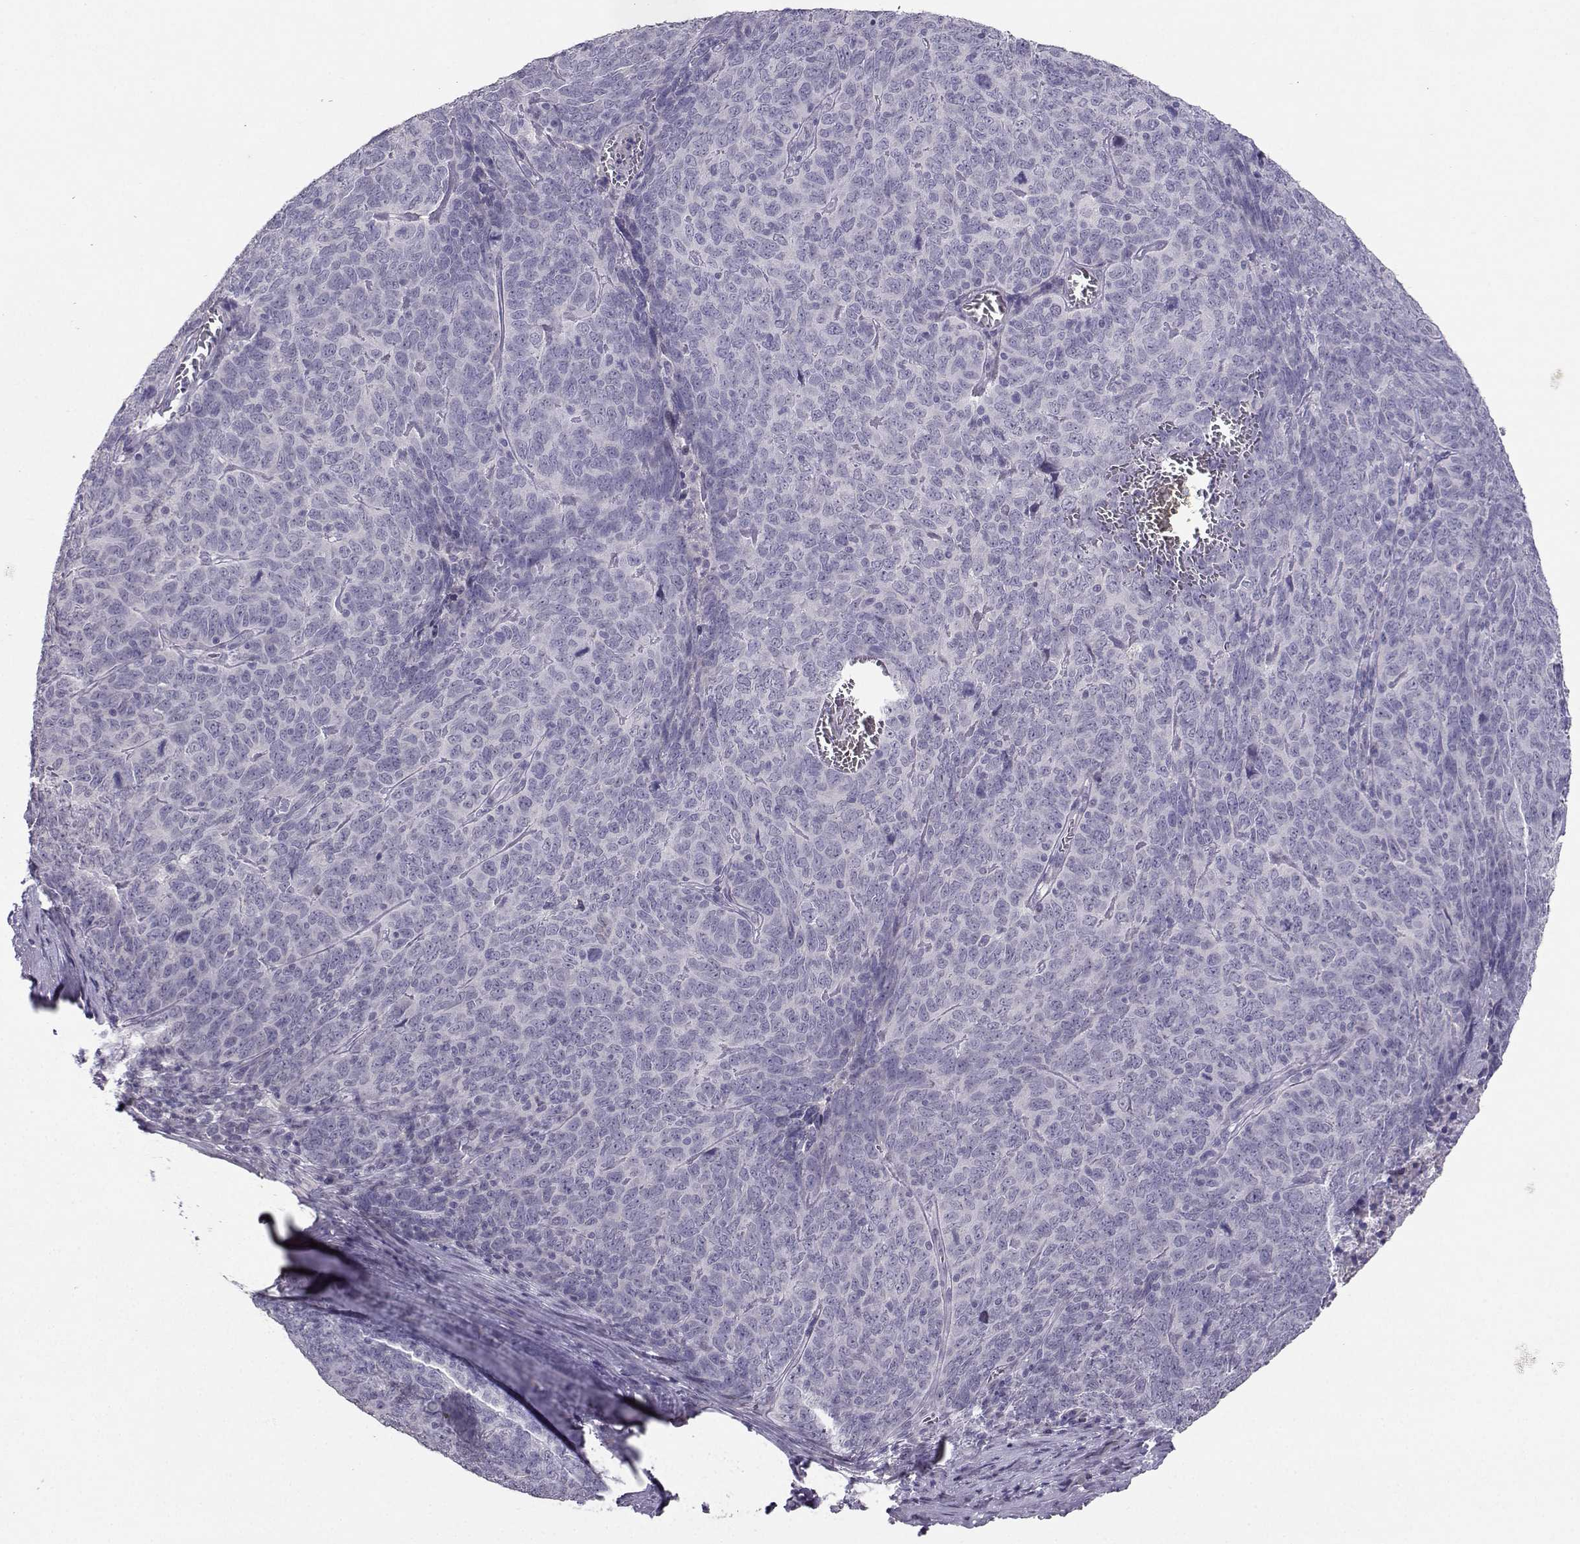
{"staining": {"intensity": "negative", "quantity": "none", "location": "none"}, "tissue": "skin cancer", "cell_type": "Tumor cells", "image_type": "cancer", "snomed": [{"axis": "morphology", "description": "Squamous cell carcinoma, NOS"}, {"axis": "topography", "description": "Skin"}, {"axis": "topography", "description": "Anal"}], "caption": "Tumor cells show no significant protein staining in skin cancer. Brightfield microscopy of immunohistochemistry (IHC) stained with DAB (brown) and hematoxylin (blue), captured at high magnification.", "gene": "CARTPT", "patient": {"sex": "female", "age": 51}}